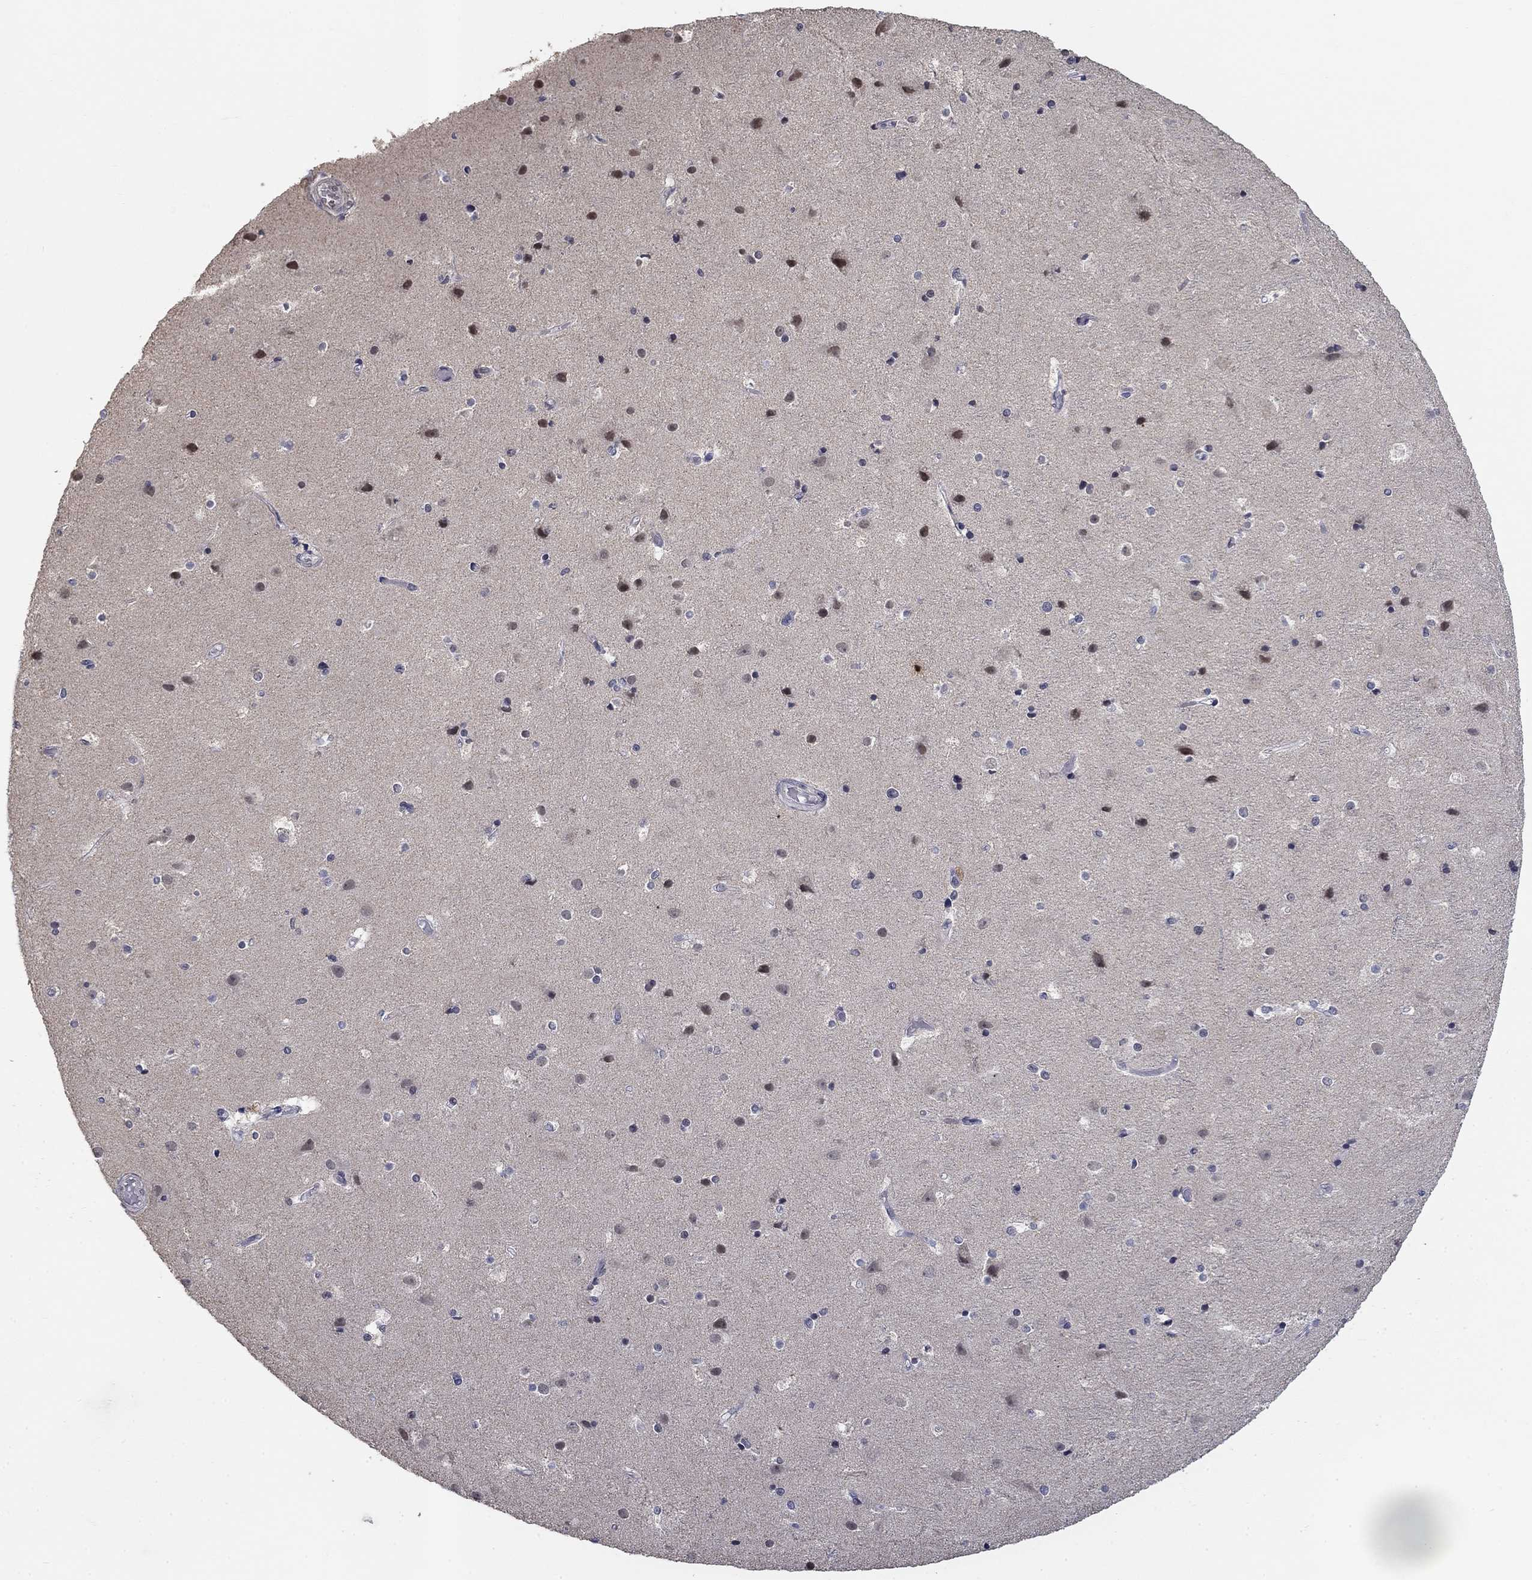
{"staining": {"intensity": "negative", "quantity": "none", "location": "none"}, "tissue": "cerebral cortex", "cell_type": "Endothelial cells", "image_type": "normal", "snomed": [{"axis": "morphology", "description": "Normal tissue, NOS"}, {"axis": "topography", "description": "Cerebral cortex"}], "caption": "High magnification brightfield microscopy of benign cerebral cortex stained with DAB (brown) and counterstained with hematoxylin (blue): endothelial cells show no significant staining.", "gene": "SPATA33", "patient": {"sex": "female", "age": 52}}